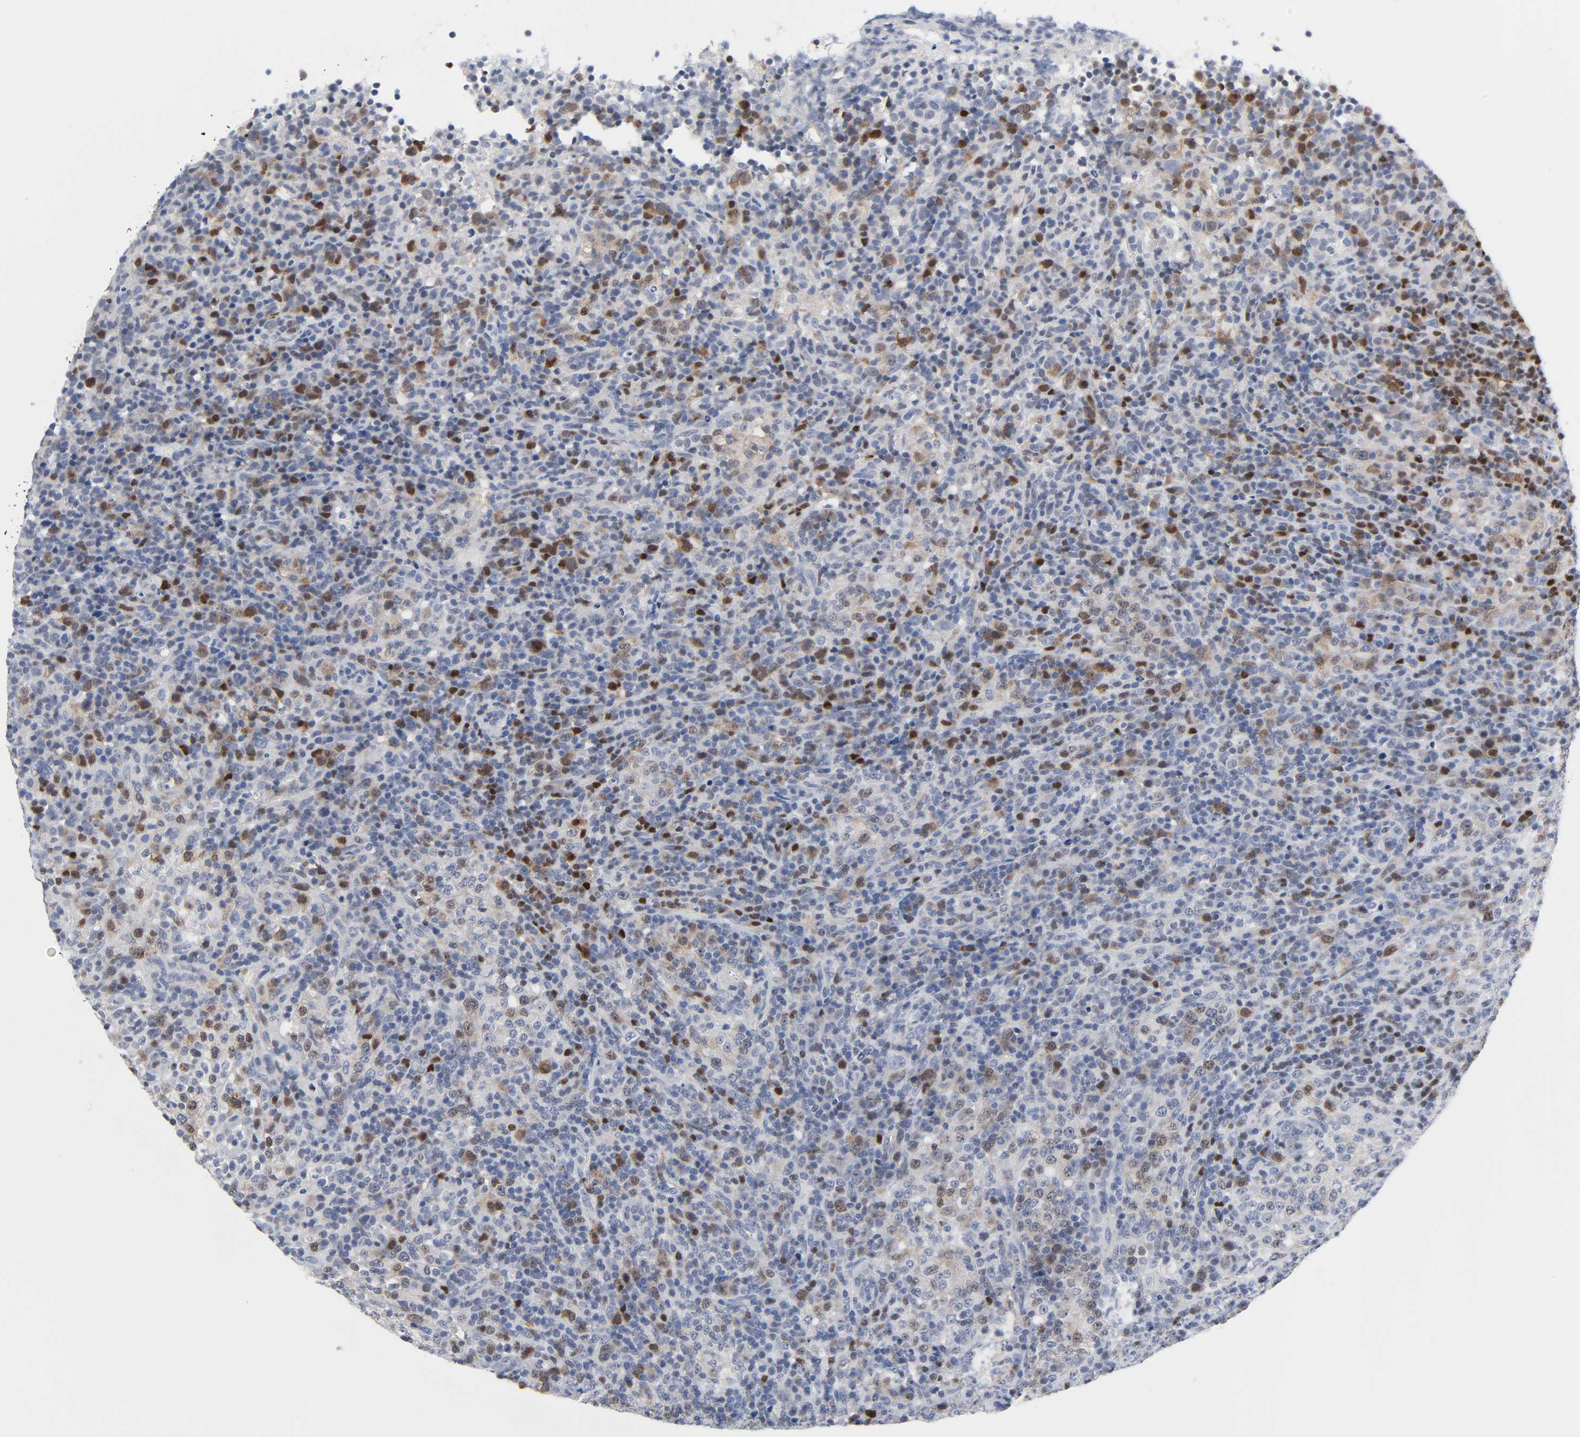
{"staining": {"intensity": "moderate", "quantity": "25%-75%", "location": "cytoplasmic/membranous,nuclear"}, "tissue": "lymphoma", "cell_type": "Tumor cells", "image_type": "cancer", "snomed": [{"axis": "morphology", "description": "Malignant lymphoma, non-Hodgkin's type, High grade"}, {"axis": "topography", "description": "Lymph node"}], "caption": "Protein expression analysis of lymphoma exhibits moderate cytoplasmic/membranous and nuclear expression in approximately 25%-75% of tumor cells.", "gene": "WEE1", "patient": {"sex": "female", "age": 76}}